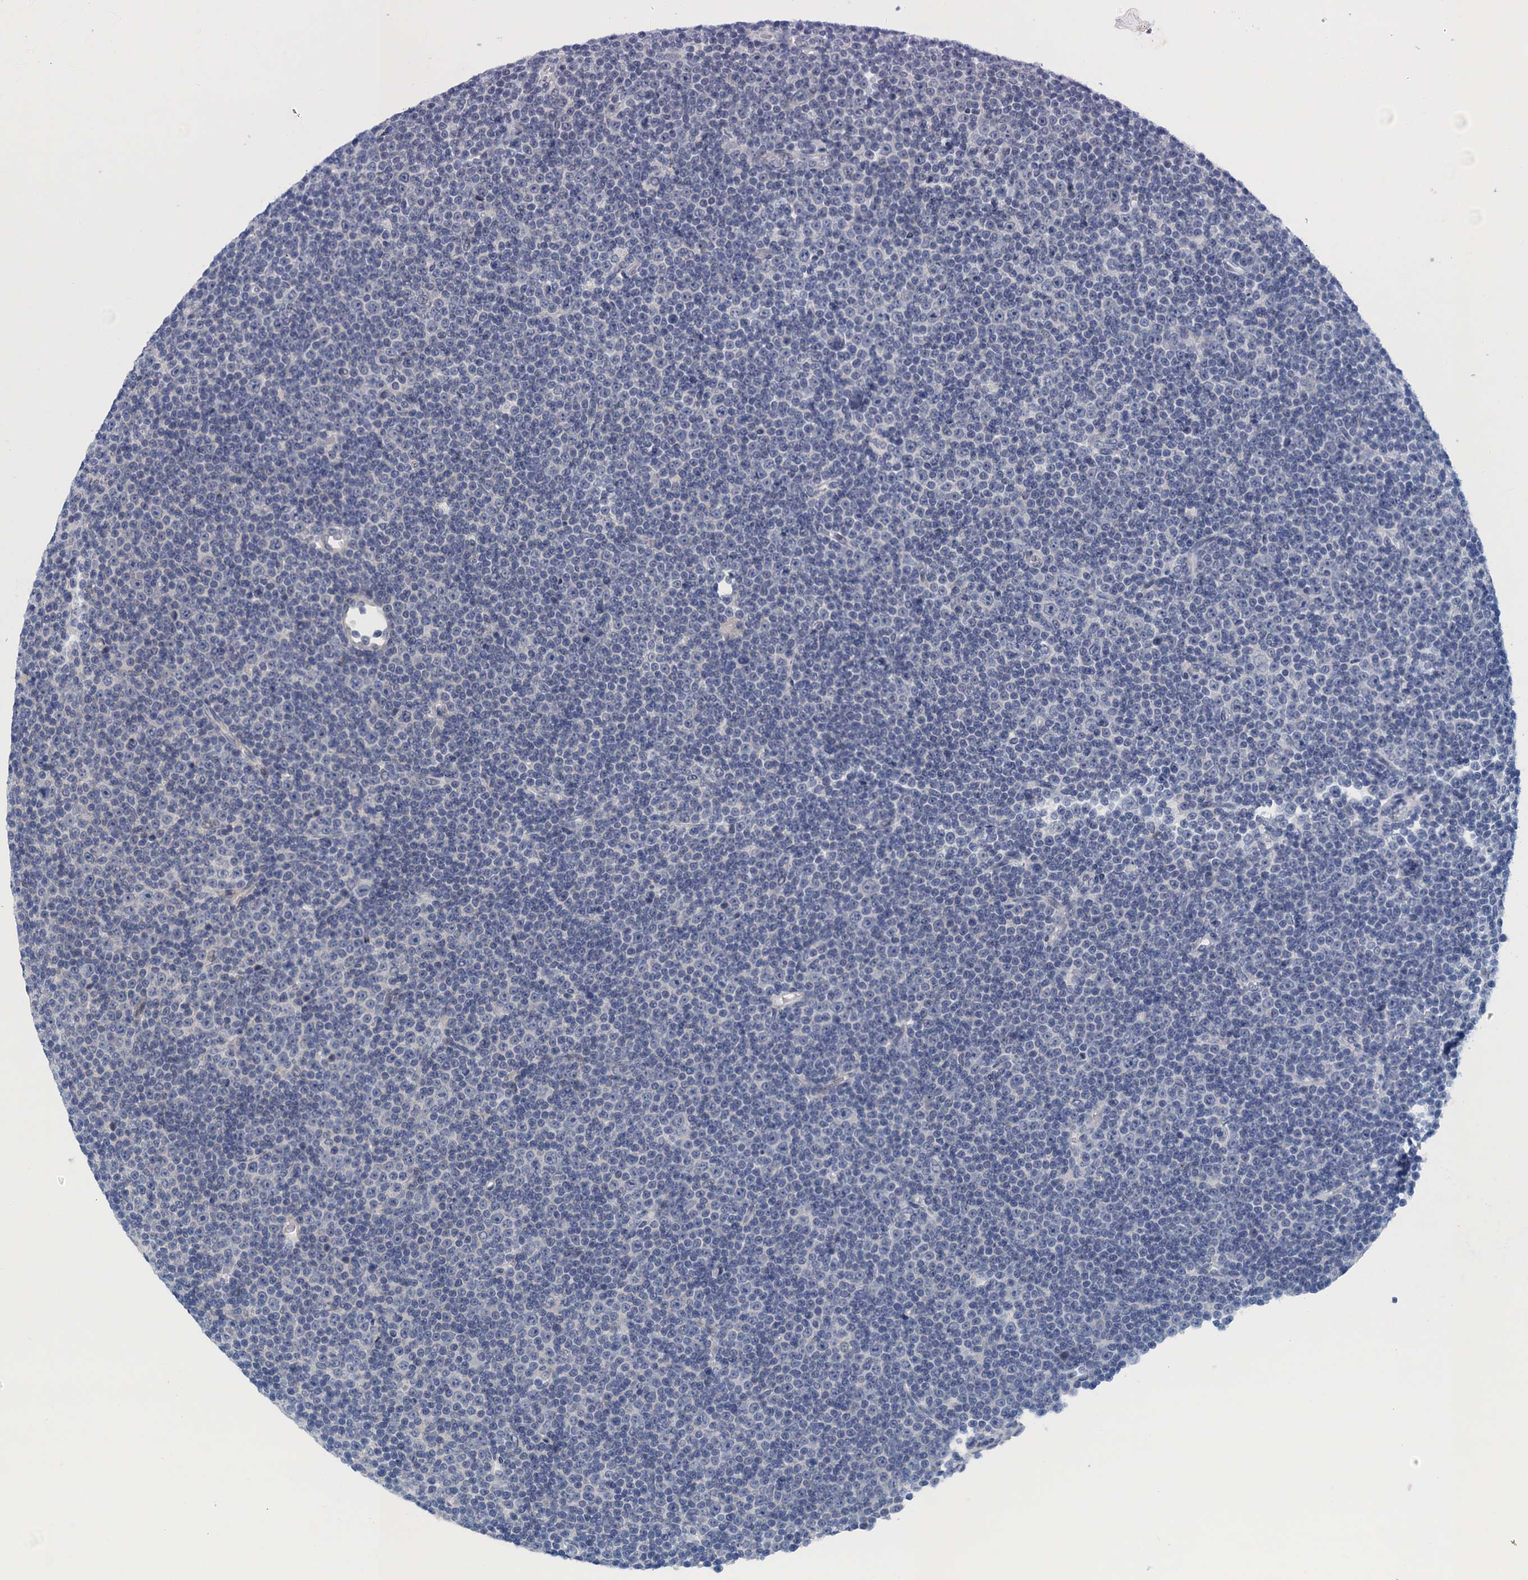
{"staining": {"intensity": "negative", "quantity": "none", "location": "none"}, "tissue": "lymphoma", "cell_type": "Tumor cells", "image_type": "cancer", "snomed": [{"axis": "morphology", "description": "Malignant lymphoma, non-Hodgkin's type, Low grade"}, {"axis": "topography", "description": "Lymph node"}], "caption": "DAB (3,3'-diaminobenzidine) immunohistochemical staining of lymphoma reveals no significant staining in tumor cells.", "gene": "SCEL", "patient": {"sex": "female", "age": 67}}